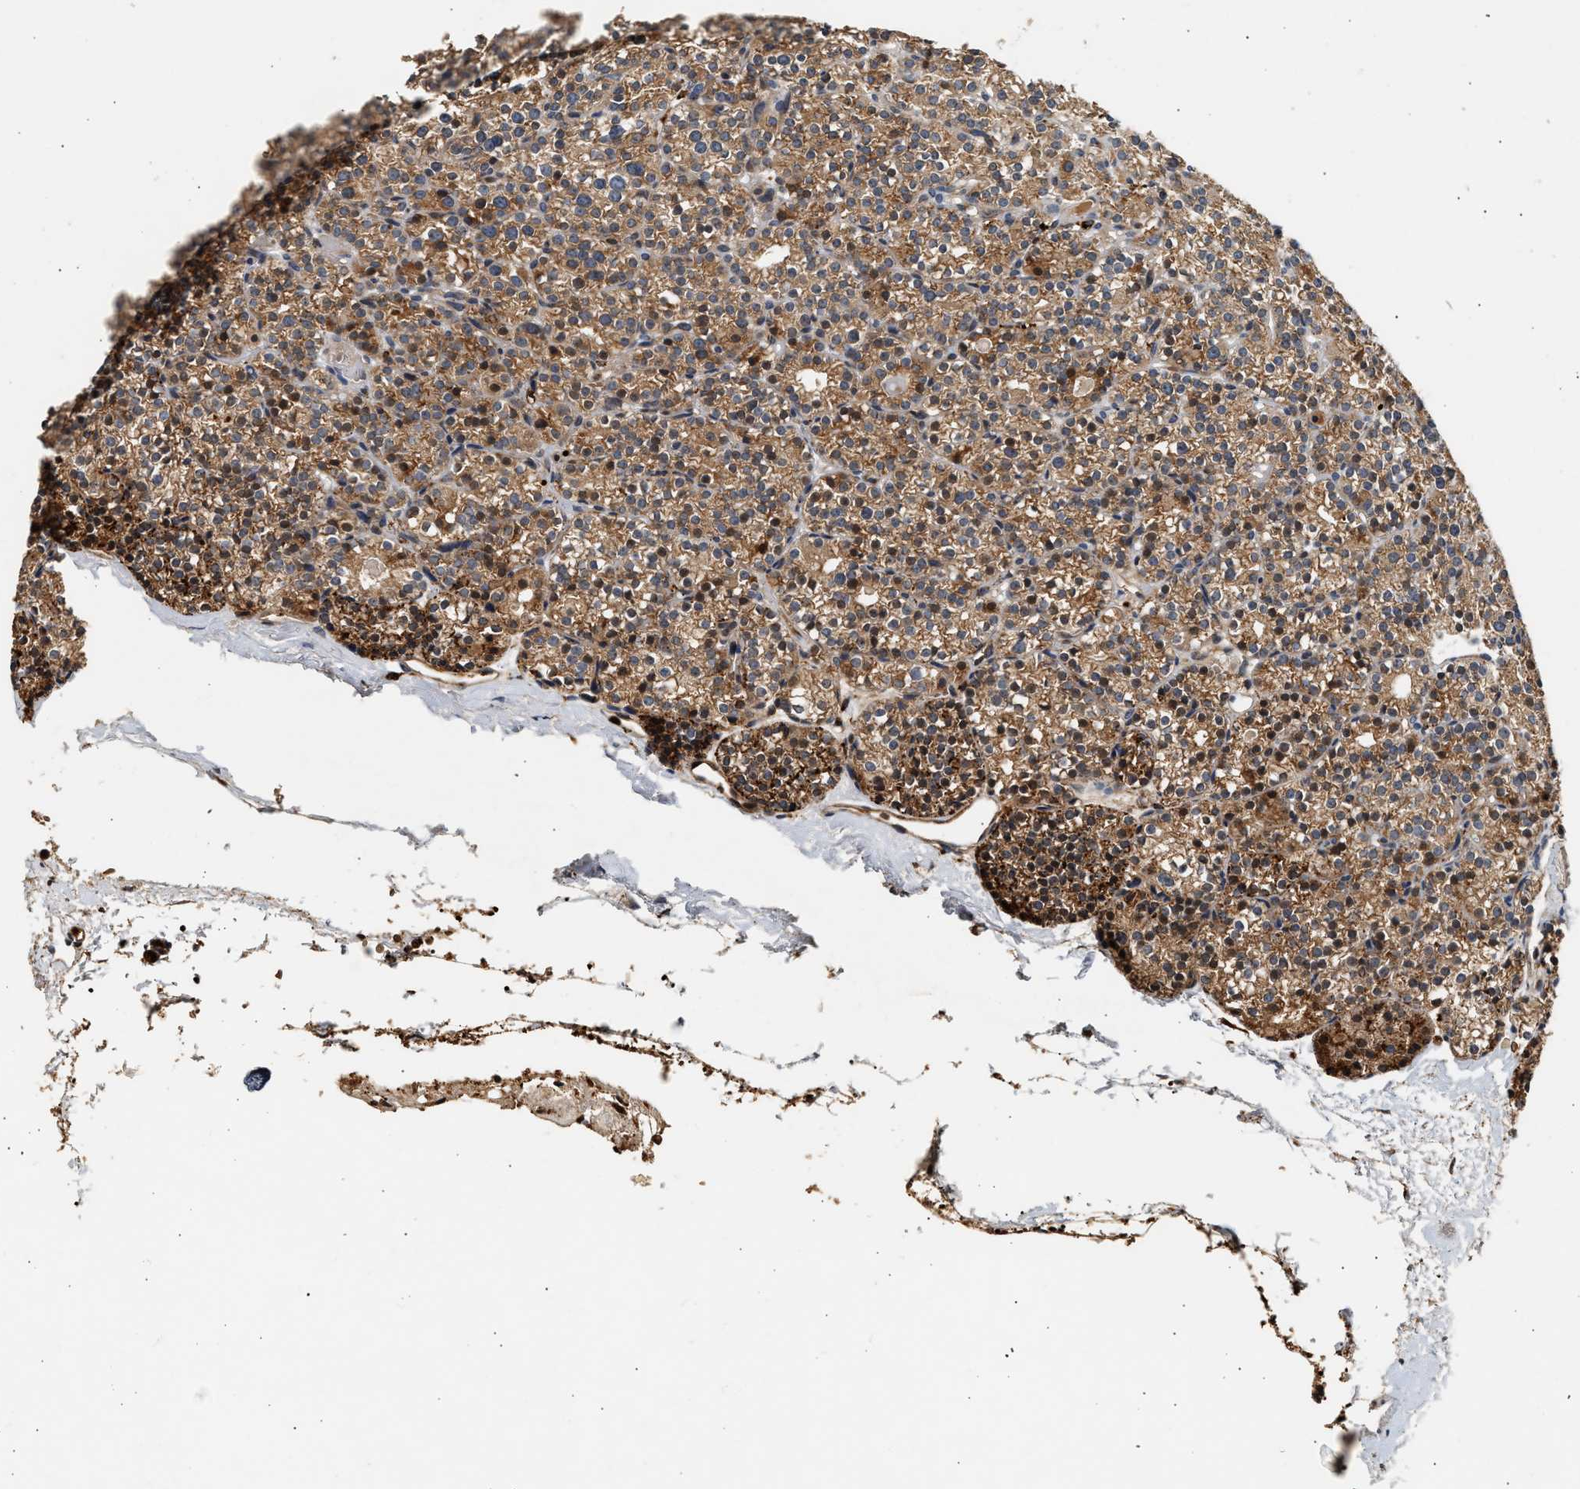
{"staining": {"intensity": "strong", "quantity": ">75%", "location": "cytoplasmic/membranous"}, "tissue": "parathyroid gland", "cell_type": "Glandular cells", "image_type": "normal", "snomed": [{"axis": "morphology", "description": "Normal tissue, NOS"}, {"axis": "topography", "description": "Parathyroid gland"}], "caption": "Unremarkable parathyroid gland demonstrates strong cytoplasmic/membranous staining in about >75% of glandular cells.", "gene": "PLD3", "patient": {"sex": "female", "age": 64}}